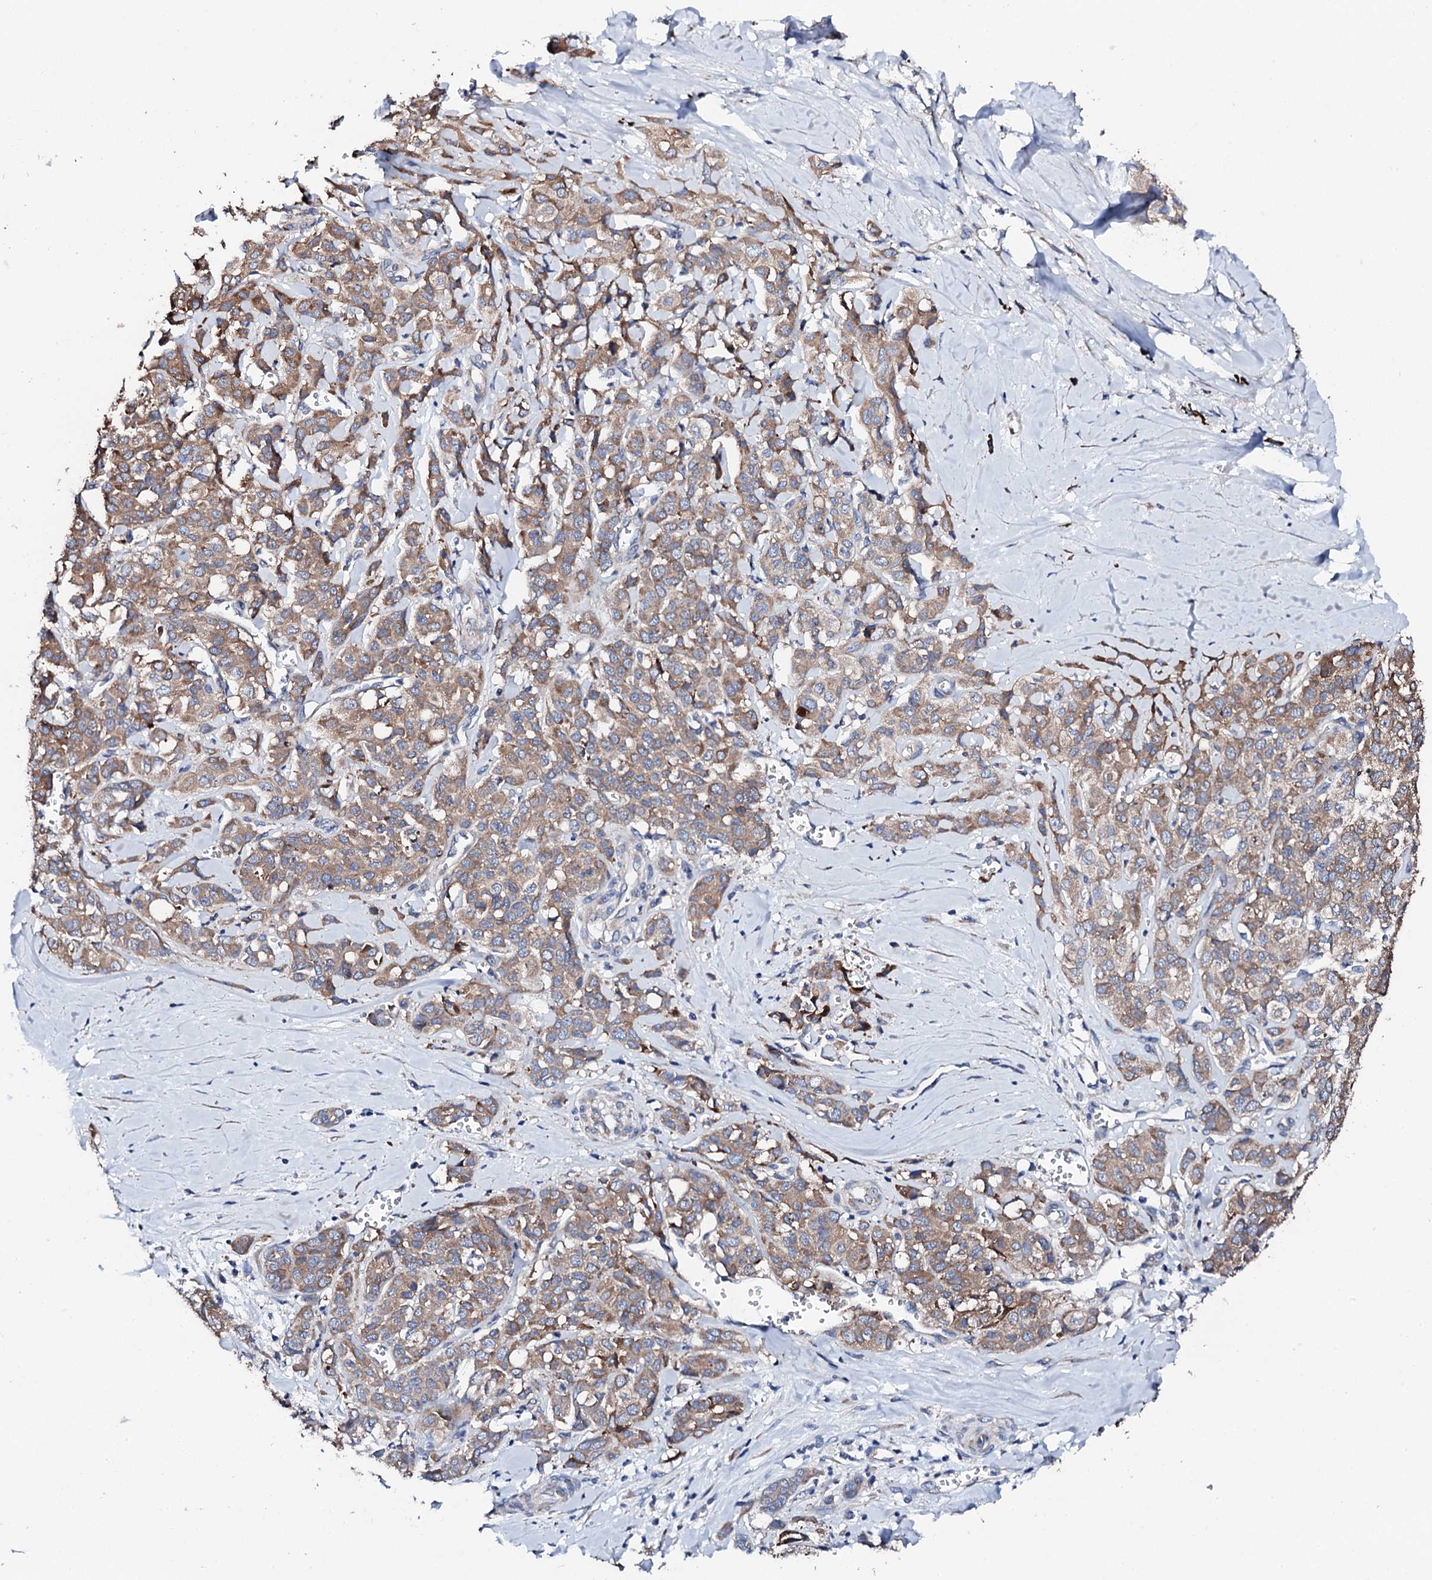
{"staining": {"intensity": "moderate", "quantity": "25%-75%", "location": "cytoplasmic/membranous"}, "tissue": "liver cancer", "cell_type": "Tumor cells", "image_type": "cancer", "snomed": [{"axis": "morphology", "description": "Cholangiocarcinoma"}, {"axis": "topography", "description": "Liver"}], "caption": "Protein staining shows moderate cytoplasmic/membranous staining in approximately 25%-75% of tumor cells in liver cancer. The staining was performed using DAB to visualize the protein expression in brown, while the nuclei were stained in blue with hematoxylin (Magnification: 20x).", "gene": "LIPT2", "patient": {"sex": "female", "age": 77}}